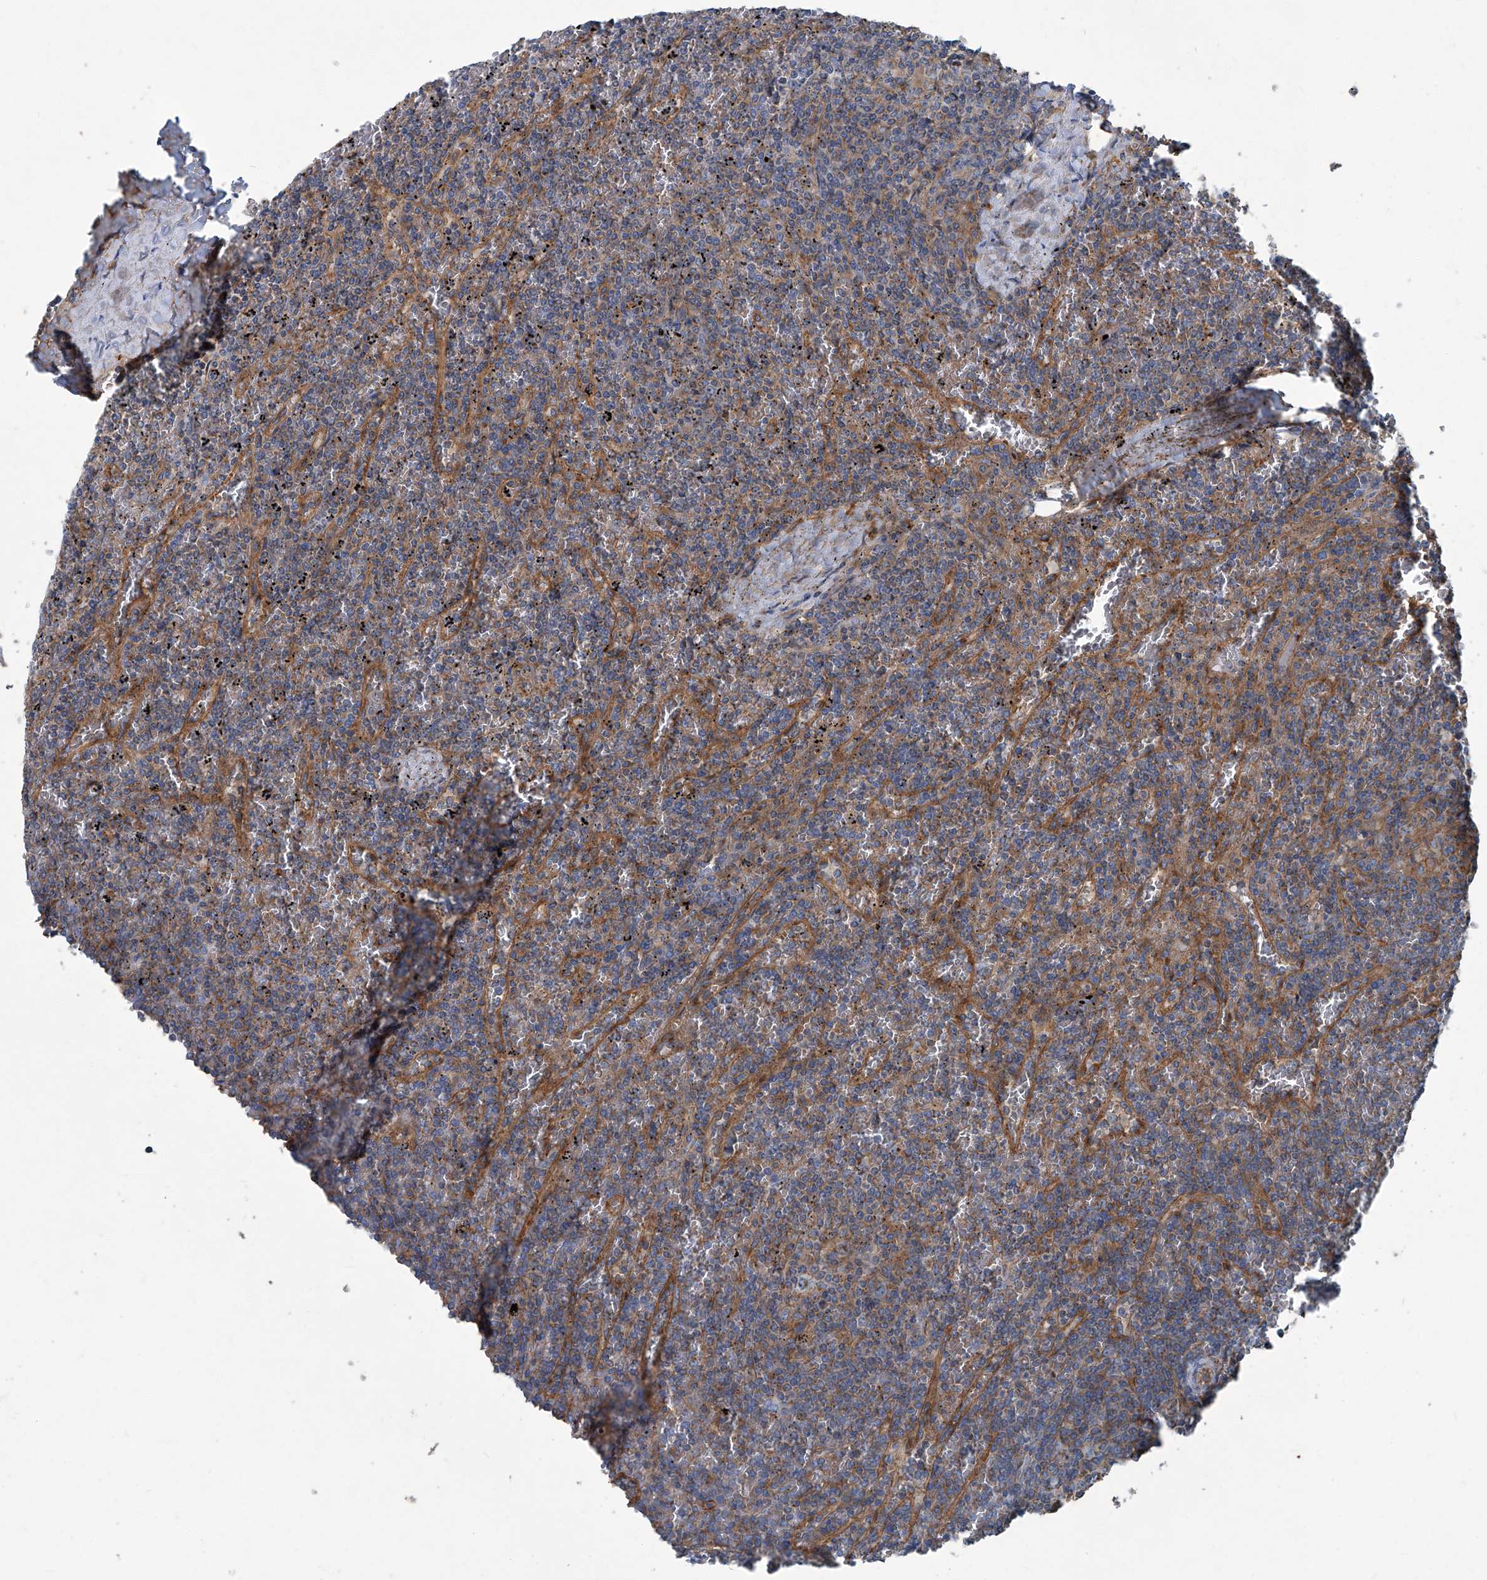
{"staining": {"intensity": "weak", "quantity": "25%-75%", "location": "cytoplasmic/membranous"}, "tissue": "lymphoma", "cell_type": "Tumor cells", "image_type": "cancer", "snomed": [{"axis": "morphology", "description": "Malignant lymphoma, non-Hodgkin's type, Low grade"}, {"axis": "topography", "description": "Spleen"}], "caption": "Protein expression analysis of lymphoma shows weak cytoplasmic/membranous expression in approximately 25%-75% of tumor cells.", "gene": "PIGH", "patient": {"sex": "female", "age": 19}}